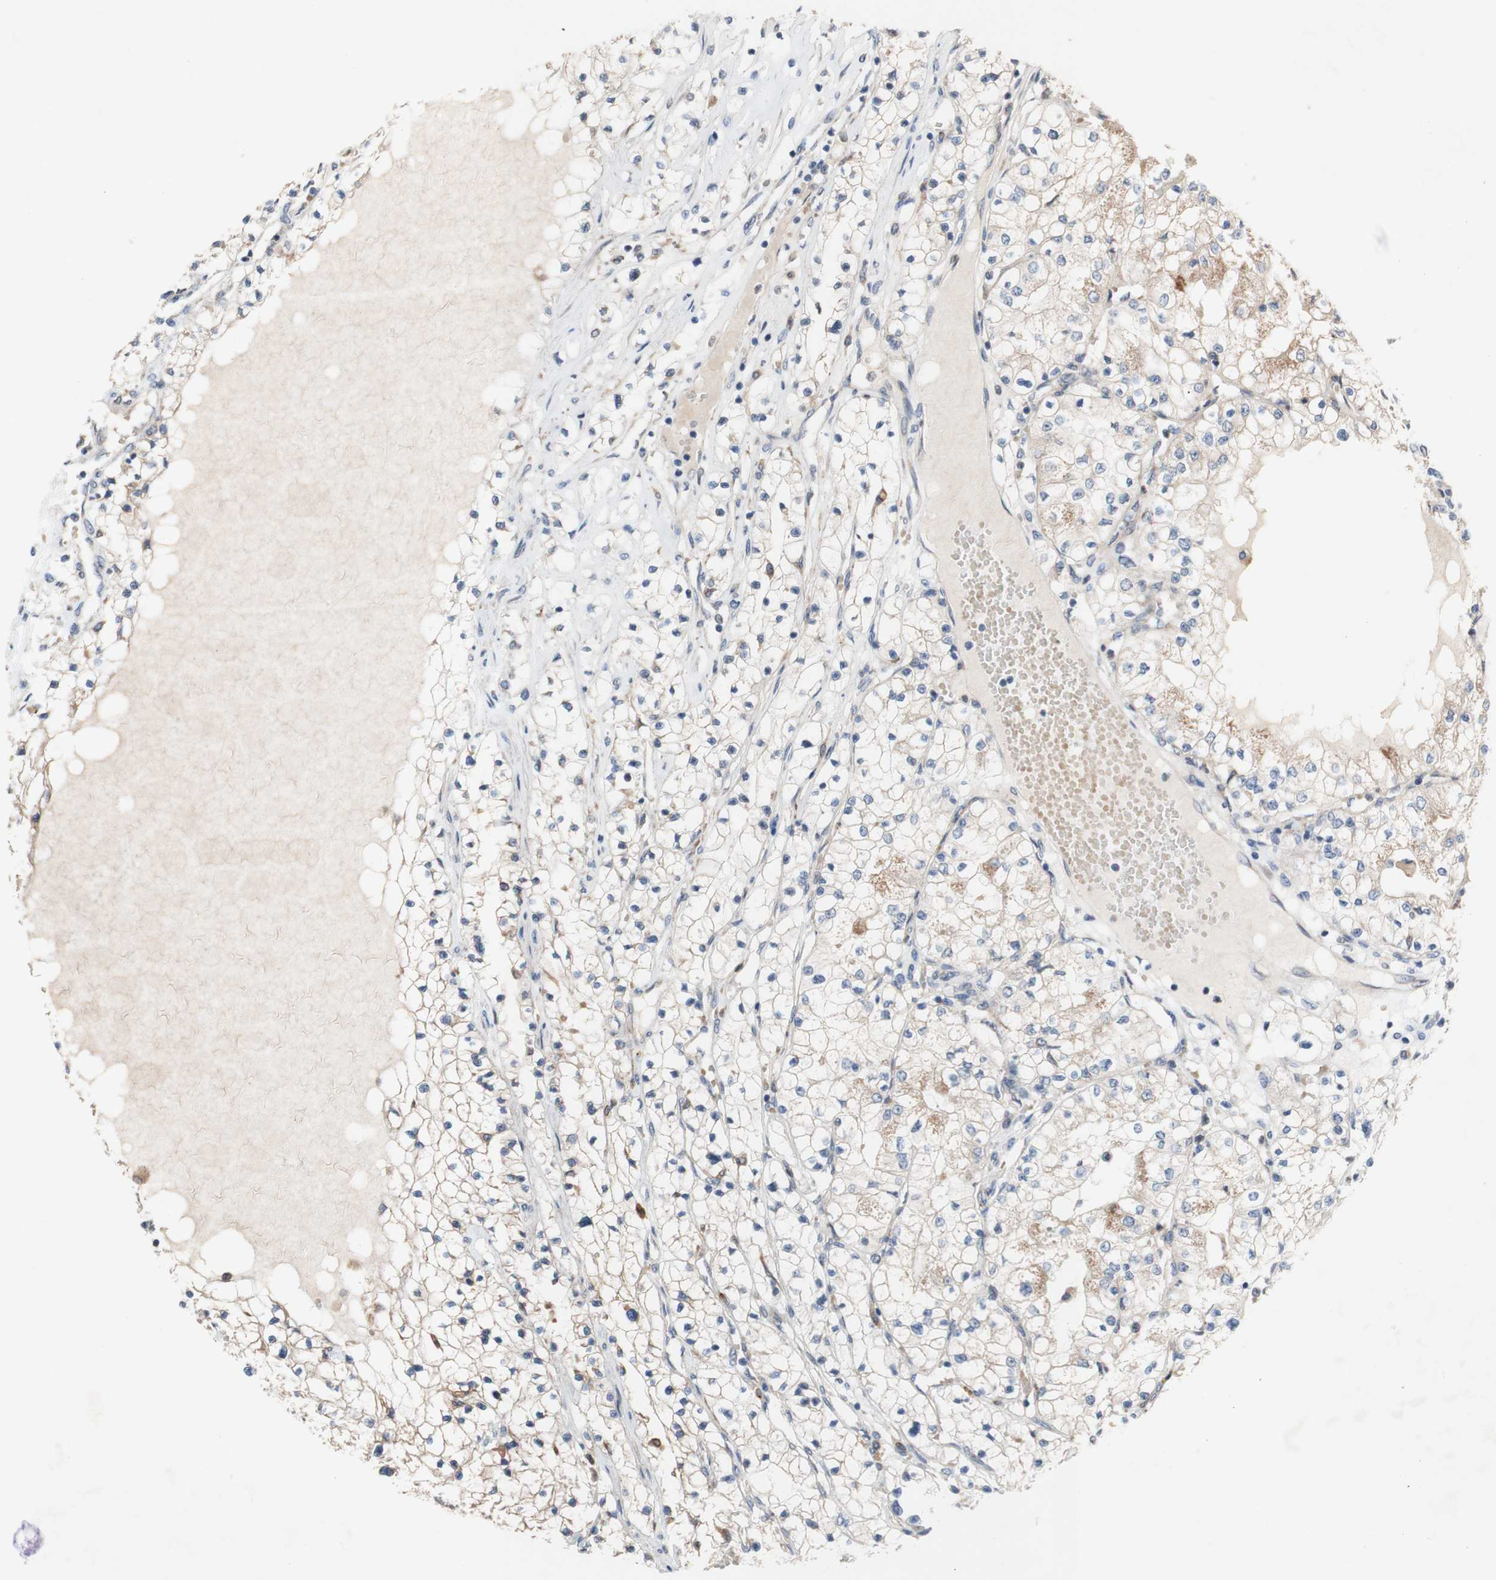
{"staining": {"intensity": "weak", "quantity": ">75%", "location": "cytoplasmic/membranous"}, "tissue": "renal cancer", "cell_type": "Tumor cells", "image_type": "cancer", "snomed": [{"axis": "morphology", "description": "Adenocarcinoma, NOS"}, {"axis": "topography", "description": "Kidney"}], "caption": "Weak cytoplasmic/membranous positivity is present in about >75% of tumor cells in adenocarcinoma (renal). The staining was performed using DAB (3,3'-diaminobenzidine), with brown indicating positive protein expression. Nuclei are stained blue with hematoxylin.", "gene": "PDGFB", "patient": {"sex": "male", "age": 68}}